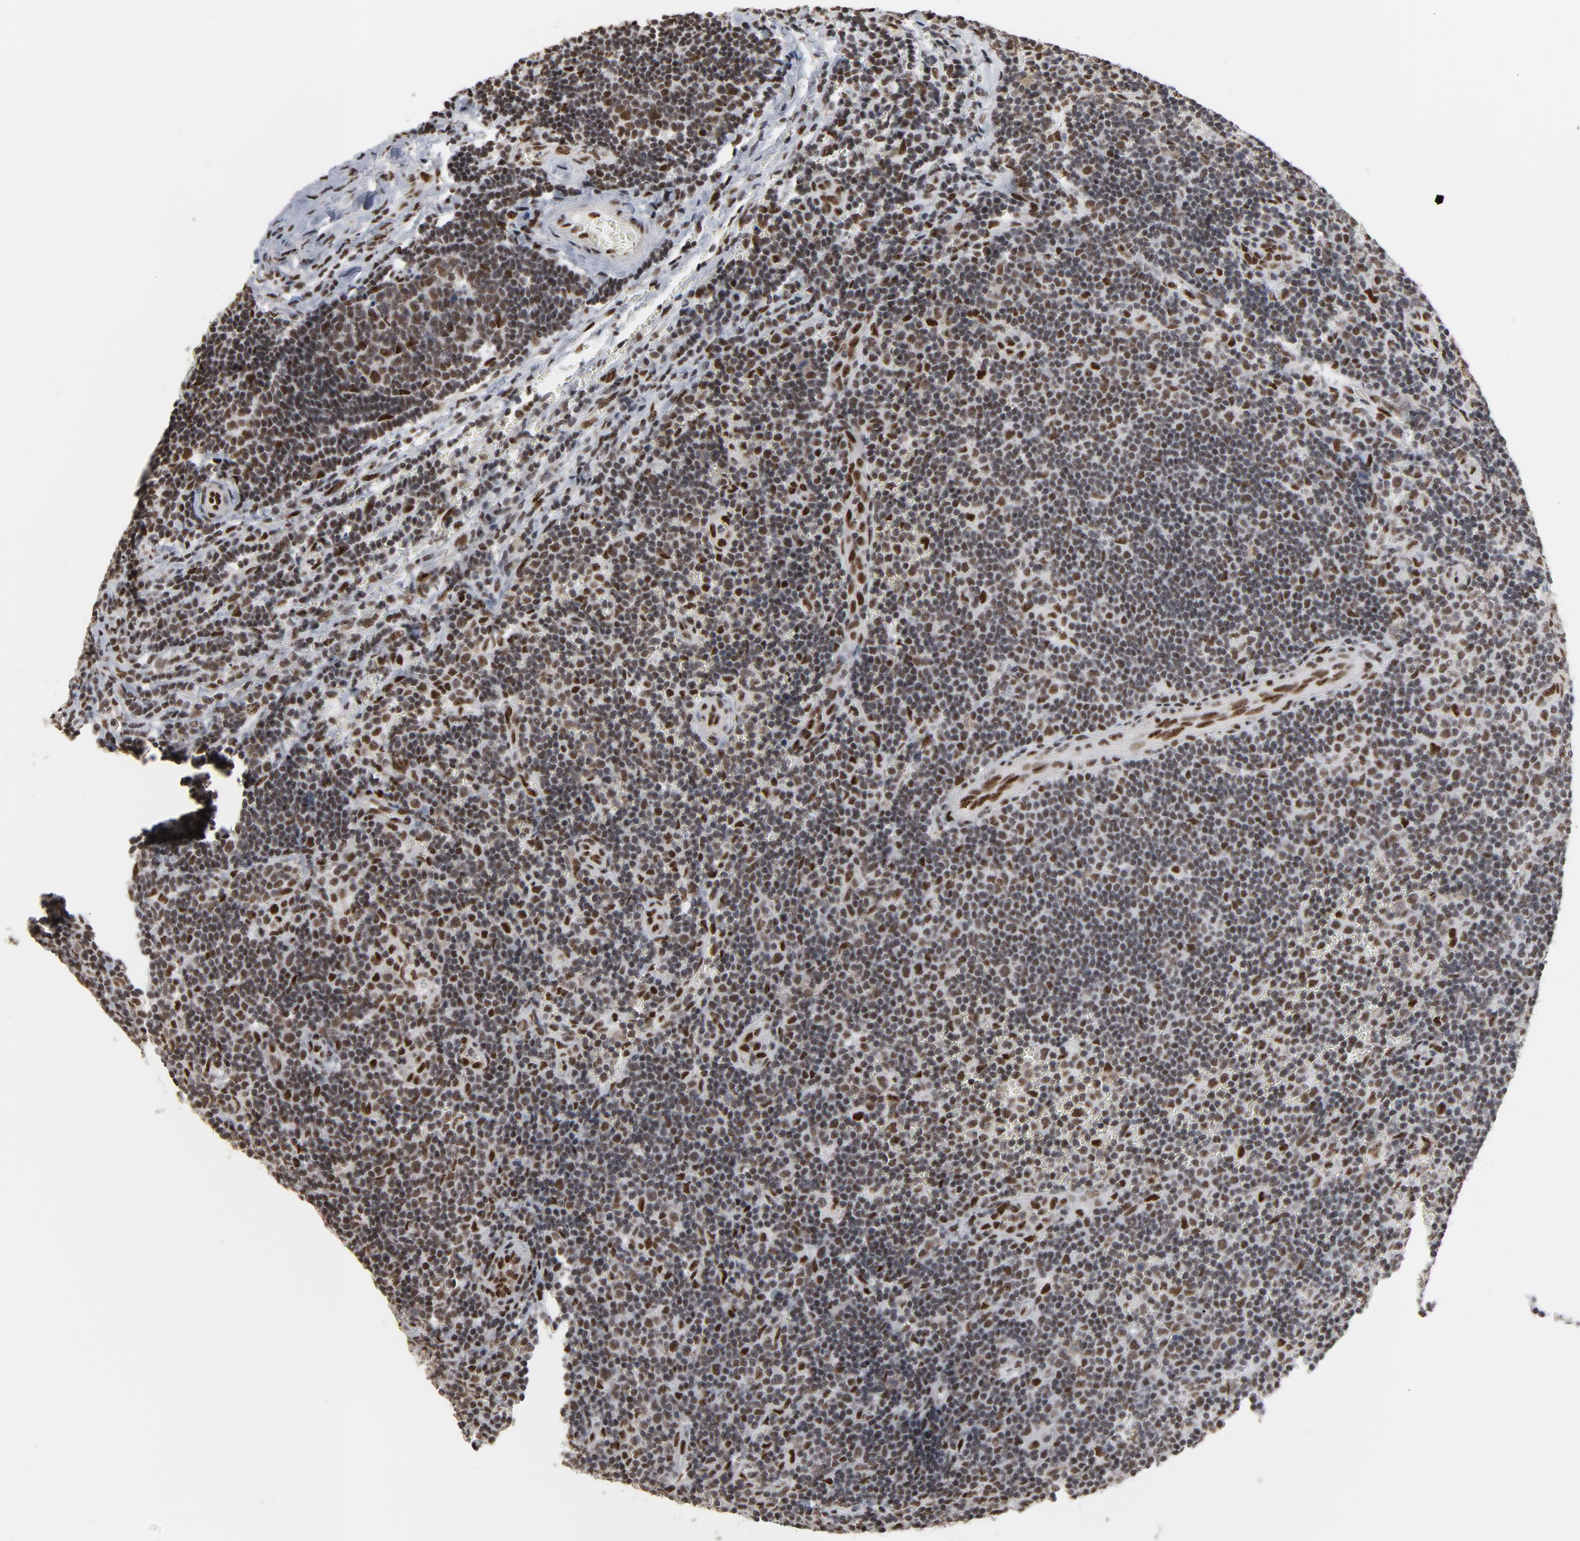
{"staining": {"intensity": "moderate", "quantity": ">75%", "location": "nuclear"}, "tissue": "lymph node", "cell_type": "Germinal center cells", "image_type": "normal", "snomed": [{"axis": "morphology", "description": "Normal tissue, NOS"}, {"axis": "topography", "description": "Lymph node"}, {"axis": "topography", "description": "Salivary gland"}], "caption": "Protein analysis of benign lymph node shows moderate nuclear positivity in about >75% of germinal center cells. (DAB IHC with brightfield microscopy, high magnification).", "gene": "MRE11", "patient": {"sex": "male", "age": 8}}